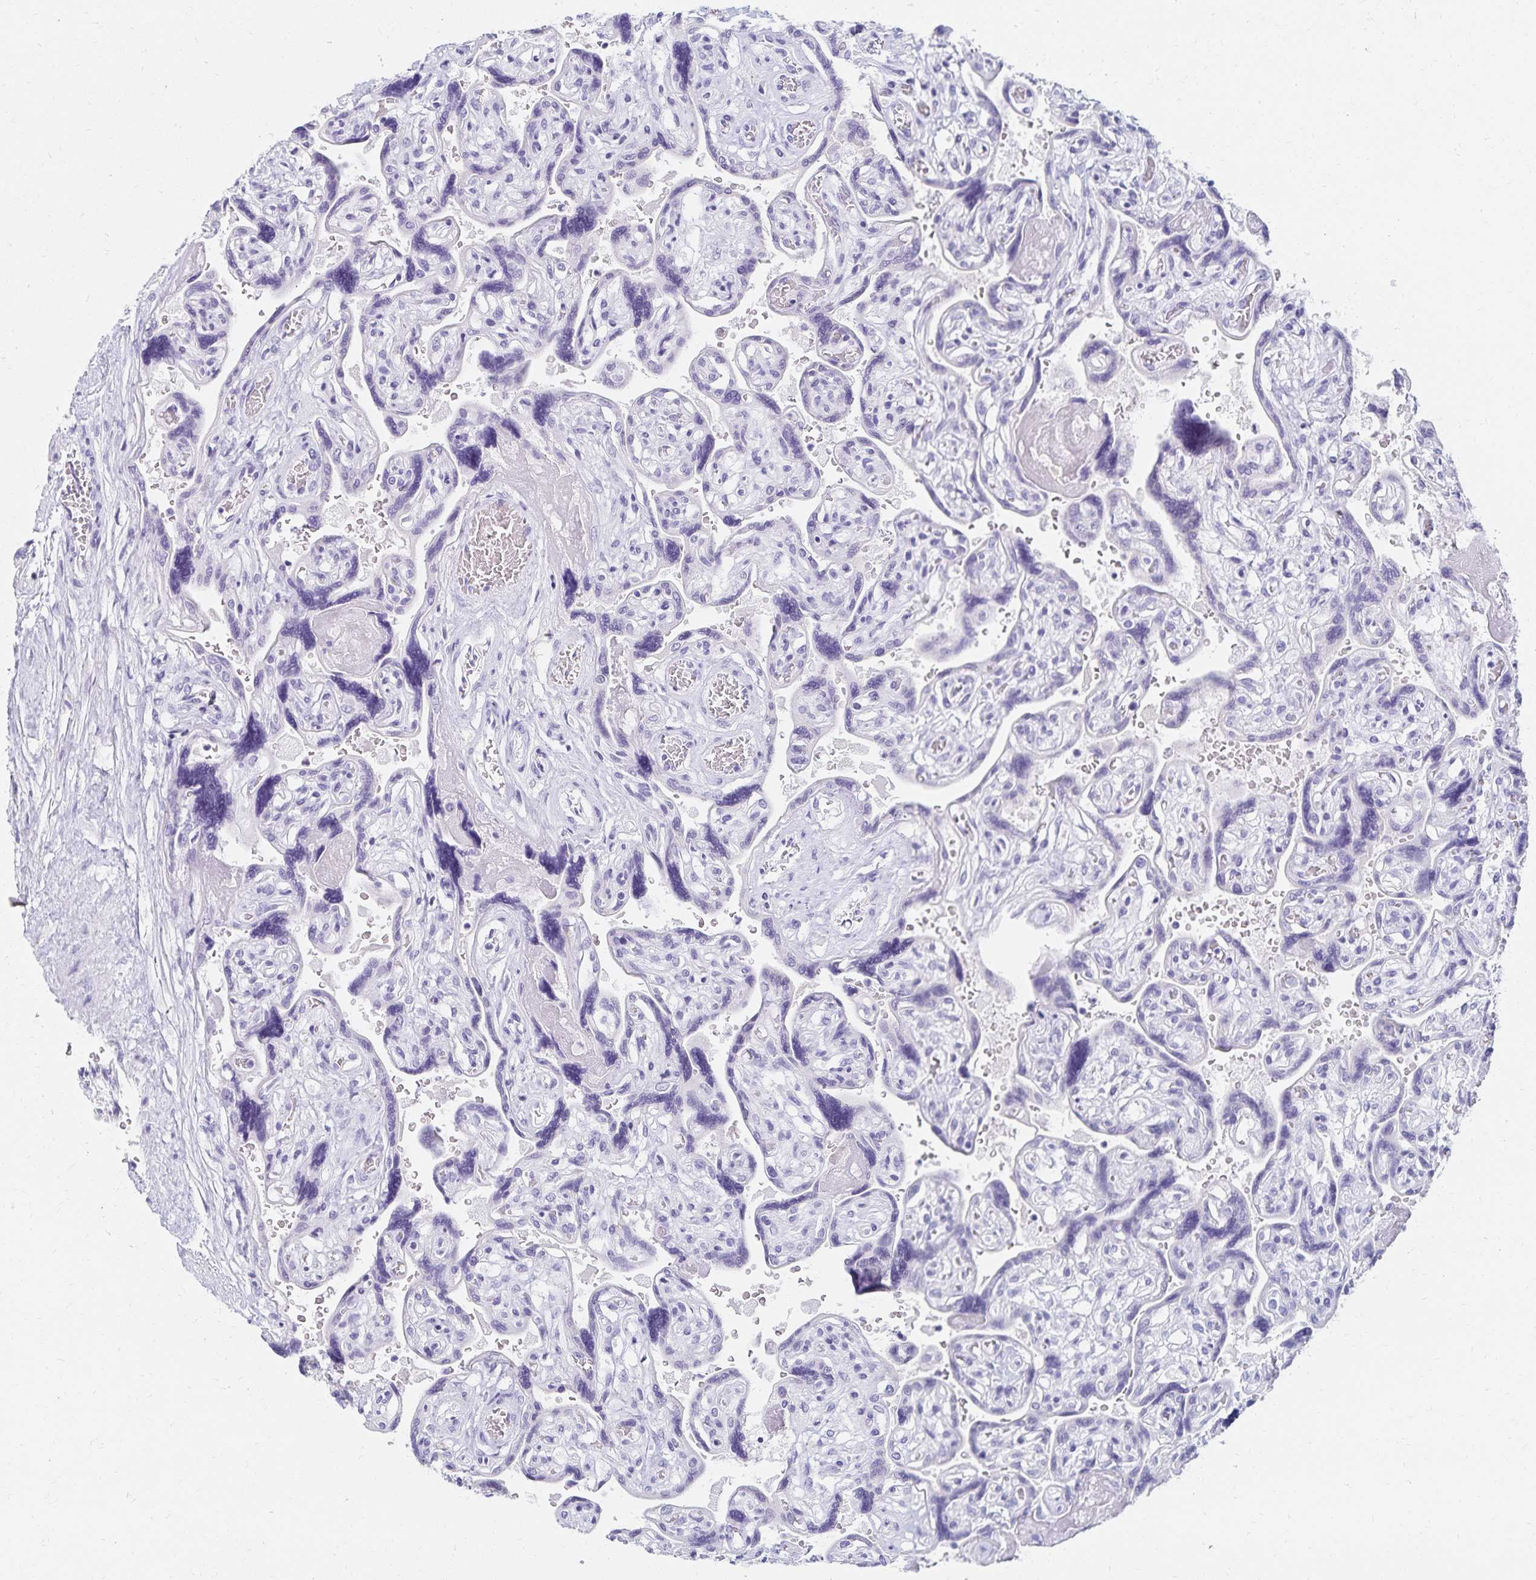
{"staining": {"intensity": "negative", "quantity": "none", "location": "none"}, "tissue": "placenta", "cell_type": "Decidual cells", "image_type": "normal", "snomed": [{"axis": "morphology", "description": "Normal tissue, NOS"}, {"axis": "topography", "description": "Placenta"}], "caption": "There is no significant positivity in decidual cells of placenta.", "gene": "C2orf50", "patient": {"sex": "female", "age": 32}}